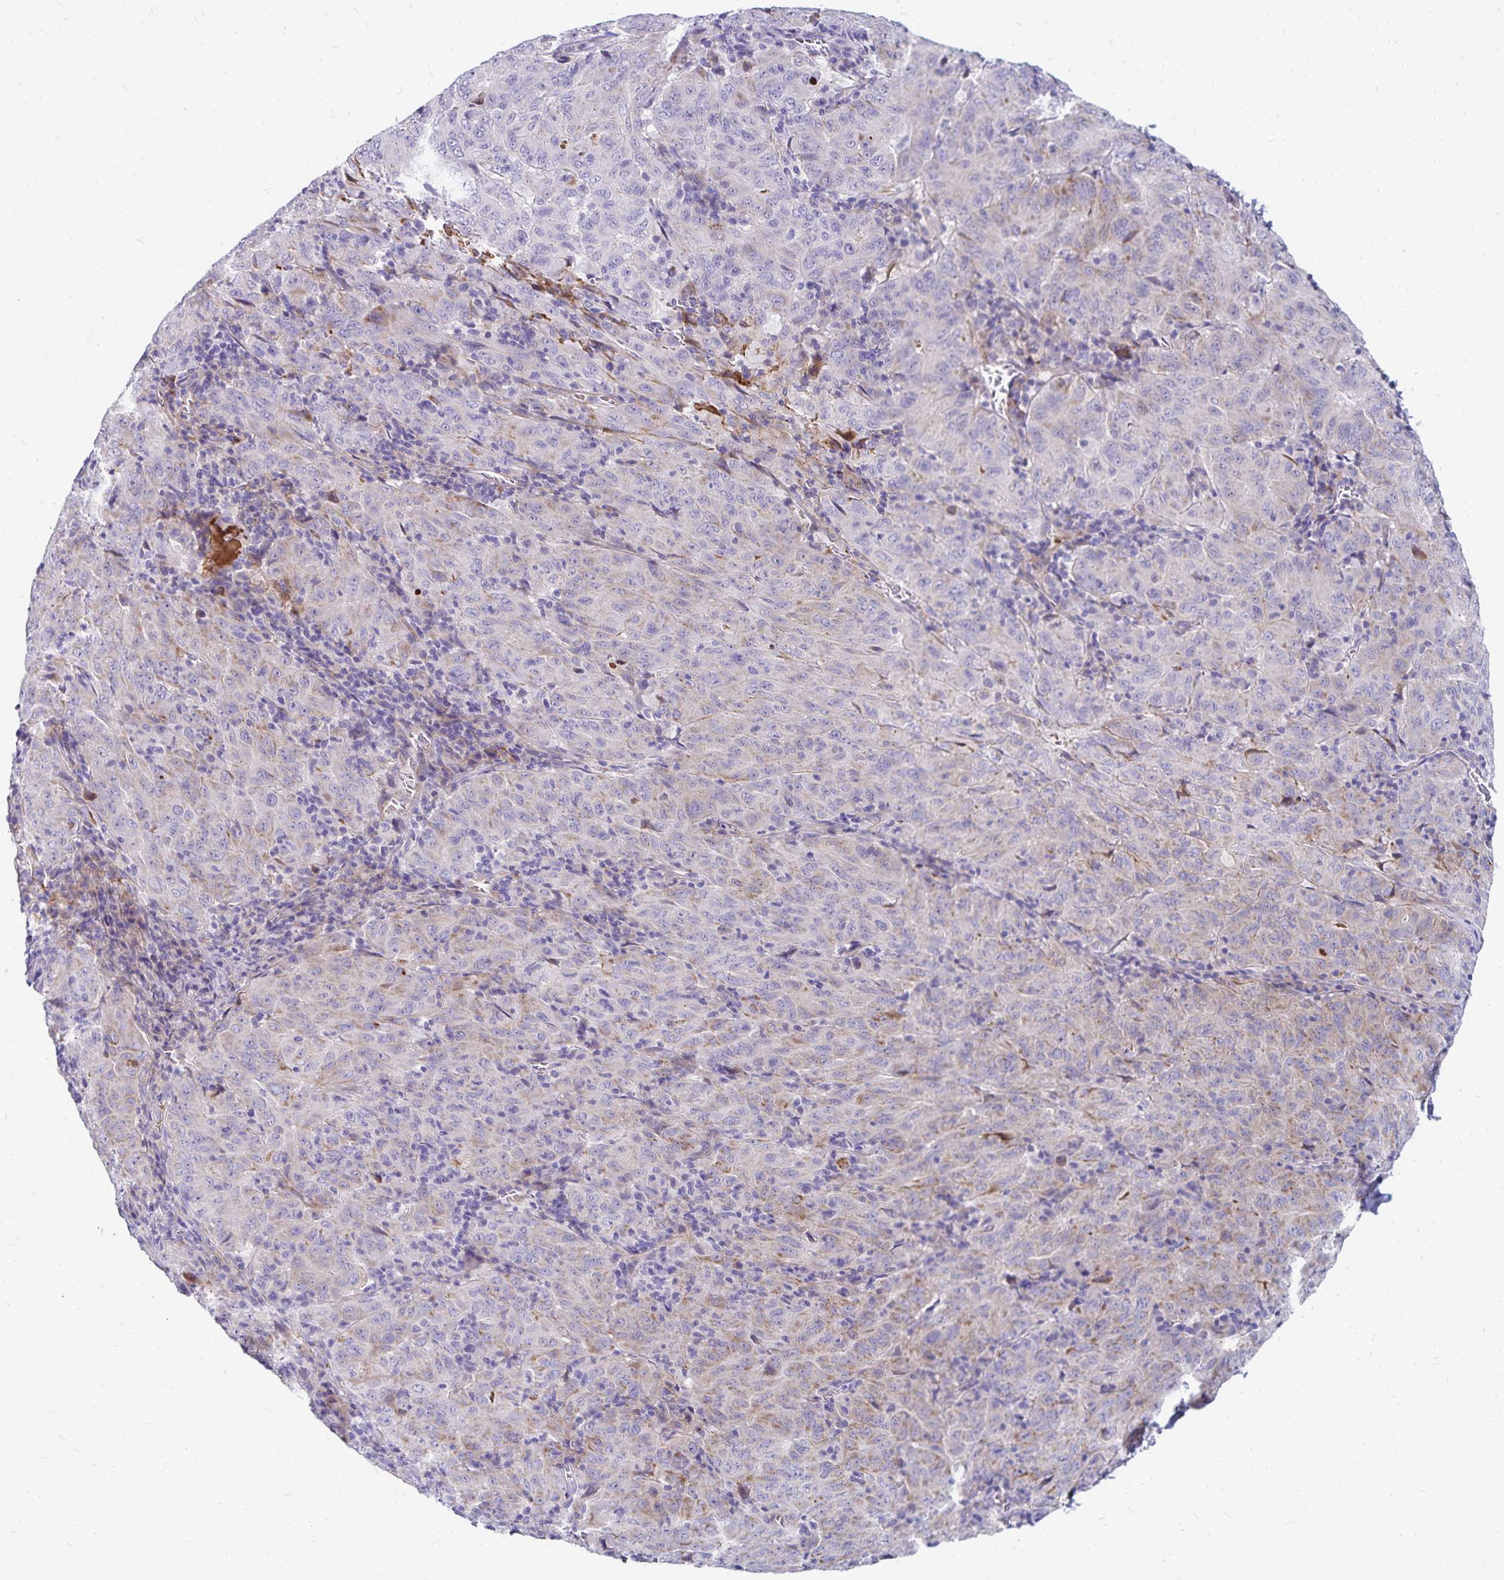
{"staining": {"intensity": "weak", "quantity": "<25%", "location": "cytoplasmic/membranous"}, "tissue": "pancreatic cancer", "cell_type": "Tumor cells", "image_type": "cancer", "snomed": [{"axis": "morphology", "description": "Adenocarcinoma, NOS"}, {"axis": "topography", "description": "Pancreas"}], "caption": "An IHC photomicrograph of pancreatic adenocarcinoma is shown. There is no staining in tumor cells of pancreatic adenocarcinoma.", "gene": "NECAP1", "patient": {"sex": "male", "age": 63}}